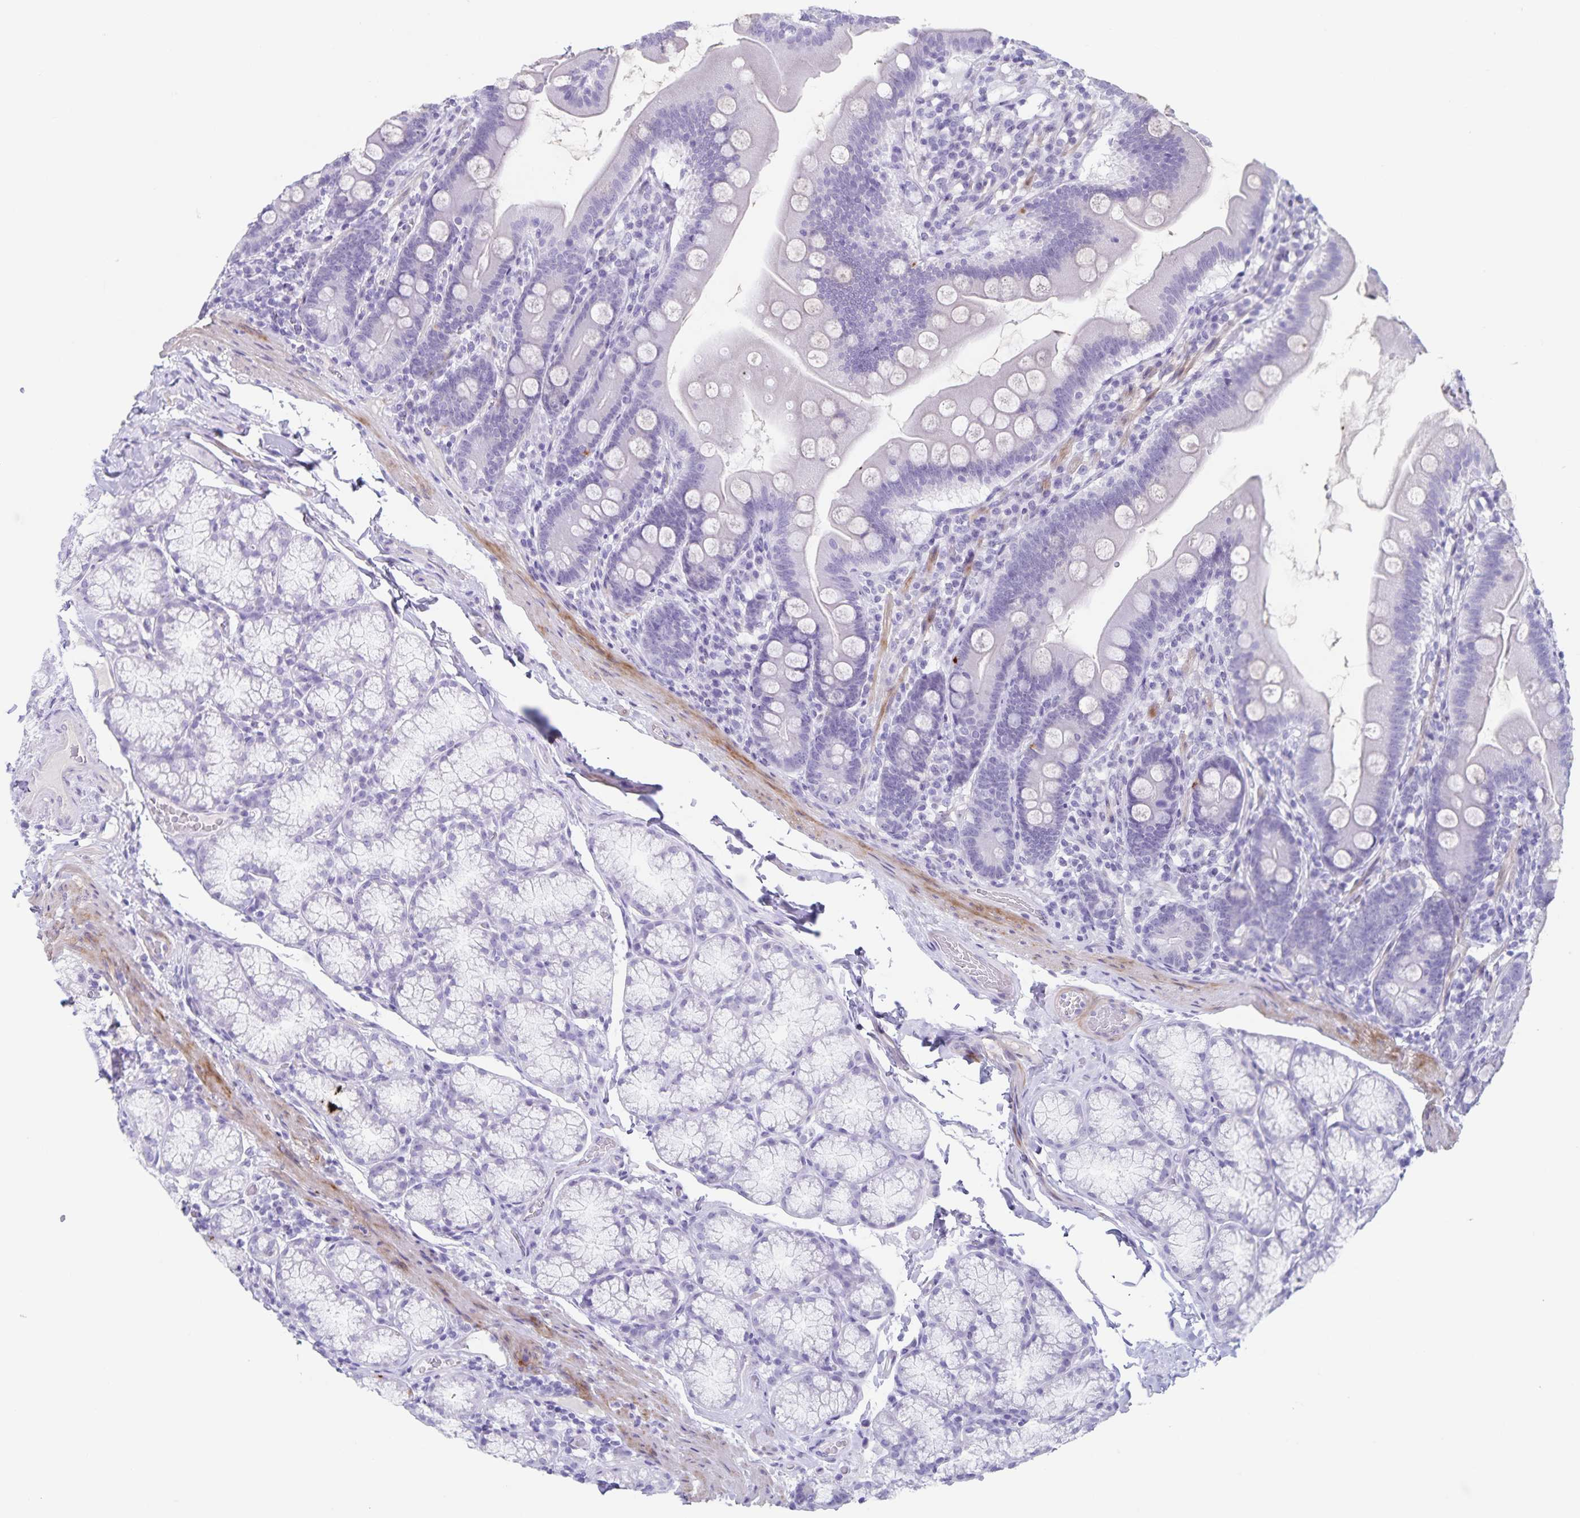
{"staining": {"intensity": "negative", "quantity": "none", "location": "none"}, "tissue": "duodenum", "cell_type": "Glandular cells", "image_type": "normal", "snomed": [{"axis": "morphology", "description": "Normal tissue, NOS"}, {"axis": "topography", "description": "Duodenum"}], "caption": "Immunohistochemistry (IHC) of normal human duodenum exhibits no positivity in glandular cells.", "gene": "C11orf42", "patient": {"sex": "female", "age": 67}}